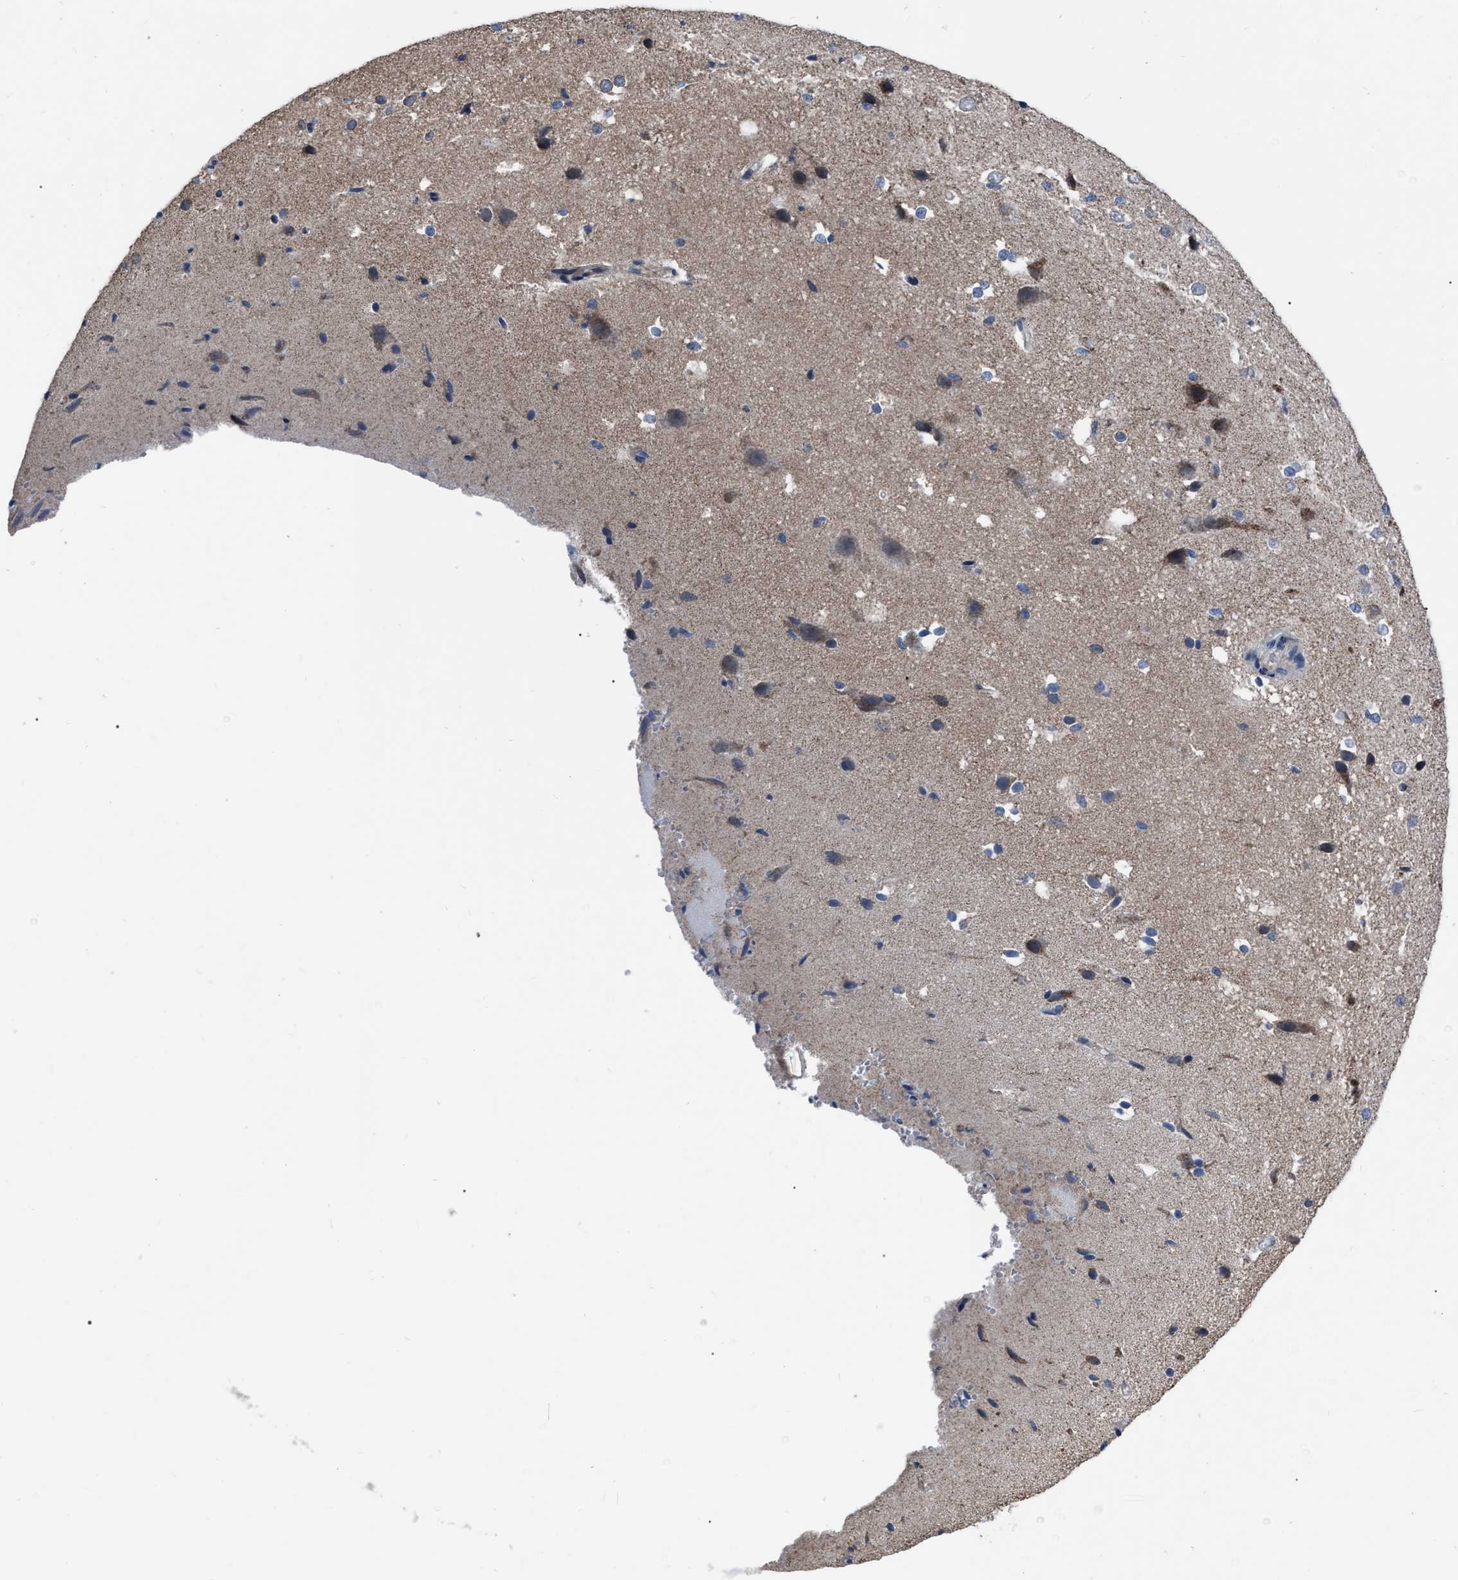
{"staining": {"intensity": "negative", "quantity": "none", "location": "none"}, "tissue": "cerebral cortex", "cell_type": "Endothelial cells", "image_type": "normal", "snomed": [{"axis": "morphology", "description": "Normal tissue, NOS"}, {"axis": "morphology", "description": "Developmental malformation"}, {"axis": "topography", "description": "Cerebral cortex"}], "caption": "This is an immunohistochemistry photomicrograph of normal cerebral cortex. There is no positivity in endothelial cells.", "gene": "DDX56", "patient": {"sex": "female", "age": 30}}